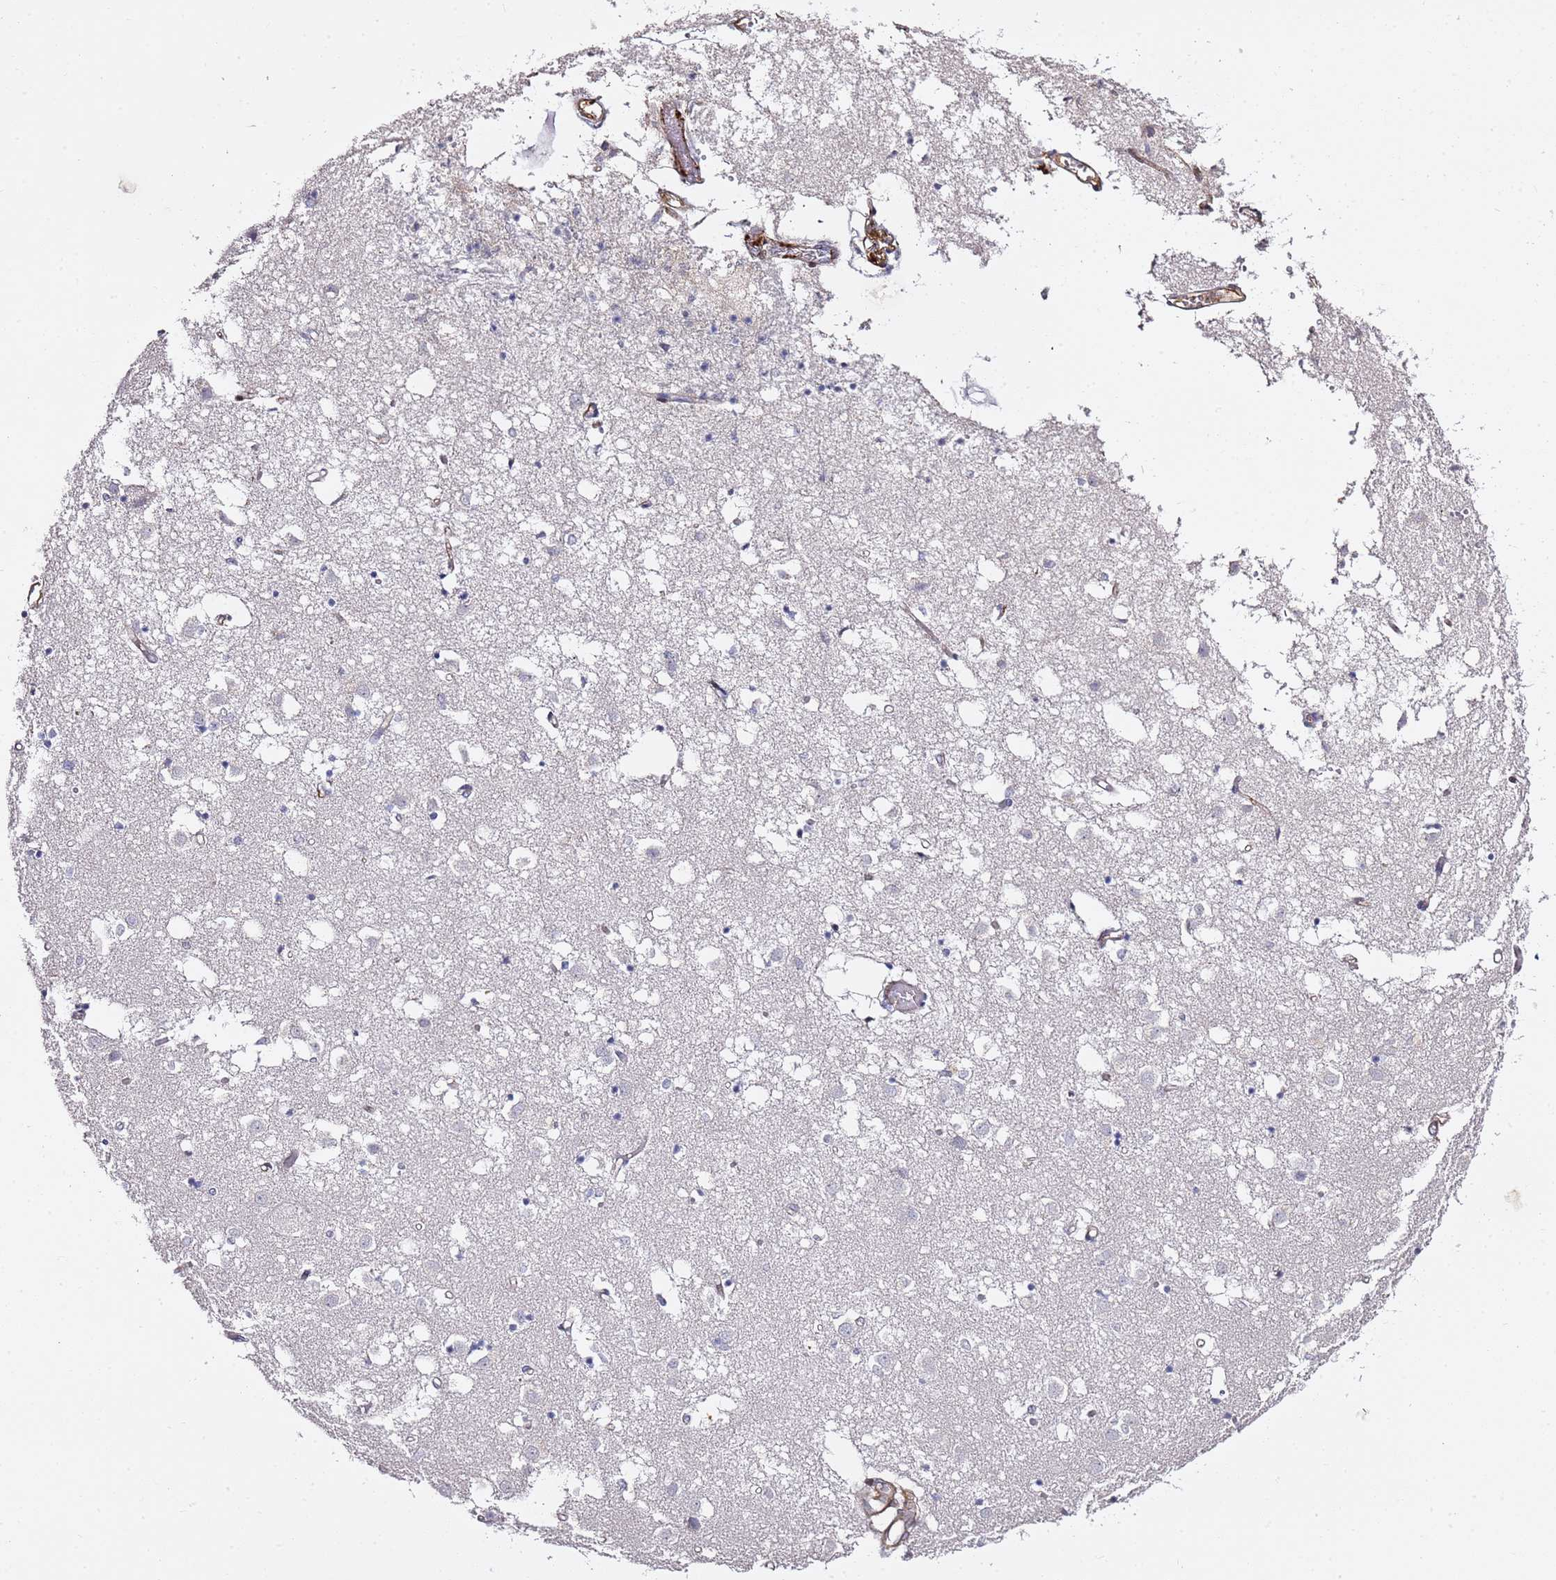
{"staining": {"intensity": "negative", "quantity": "none", "location": "none"}, "tissue": "caudate", "cell_type": "Glial cells", "image_type": "normal", "snomed": [{"axis": "morphology", "description": "Normal tissue, NOS"}, {"axis": "topography", "description": "Lateral ventricle wall"}], "caption": "A micrograph of caudate stained for a protein displays no brown staining in glial cells. (DAB (3,3'-diaminobenzidine) immunohistochemistry visualized using brightfield microscopy, high magnification).", "gene": "EPS8L1", "patient": {"sex": "male", "age": 70}}